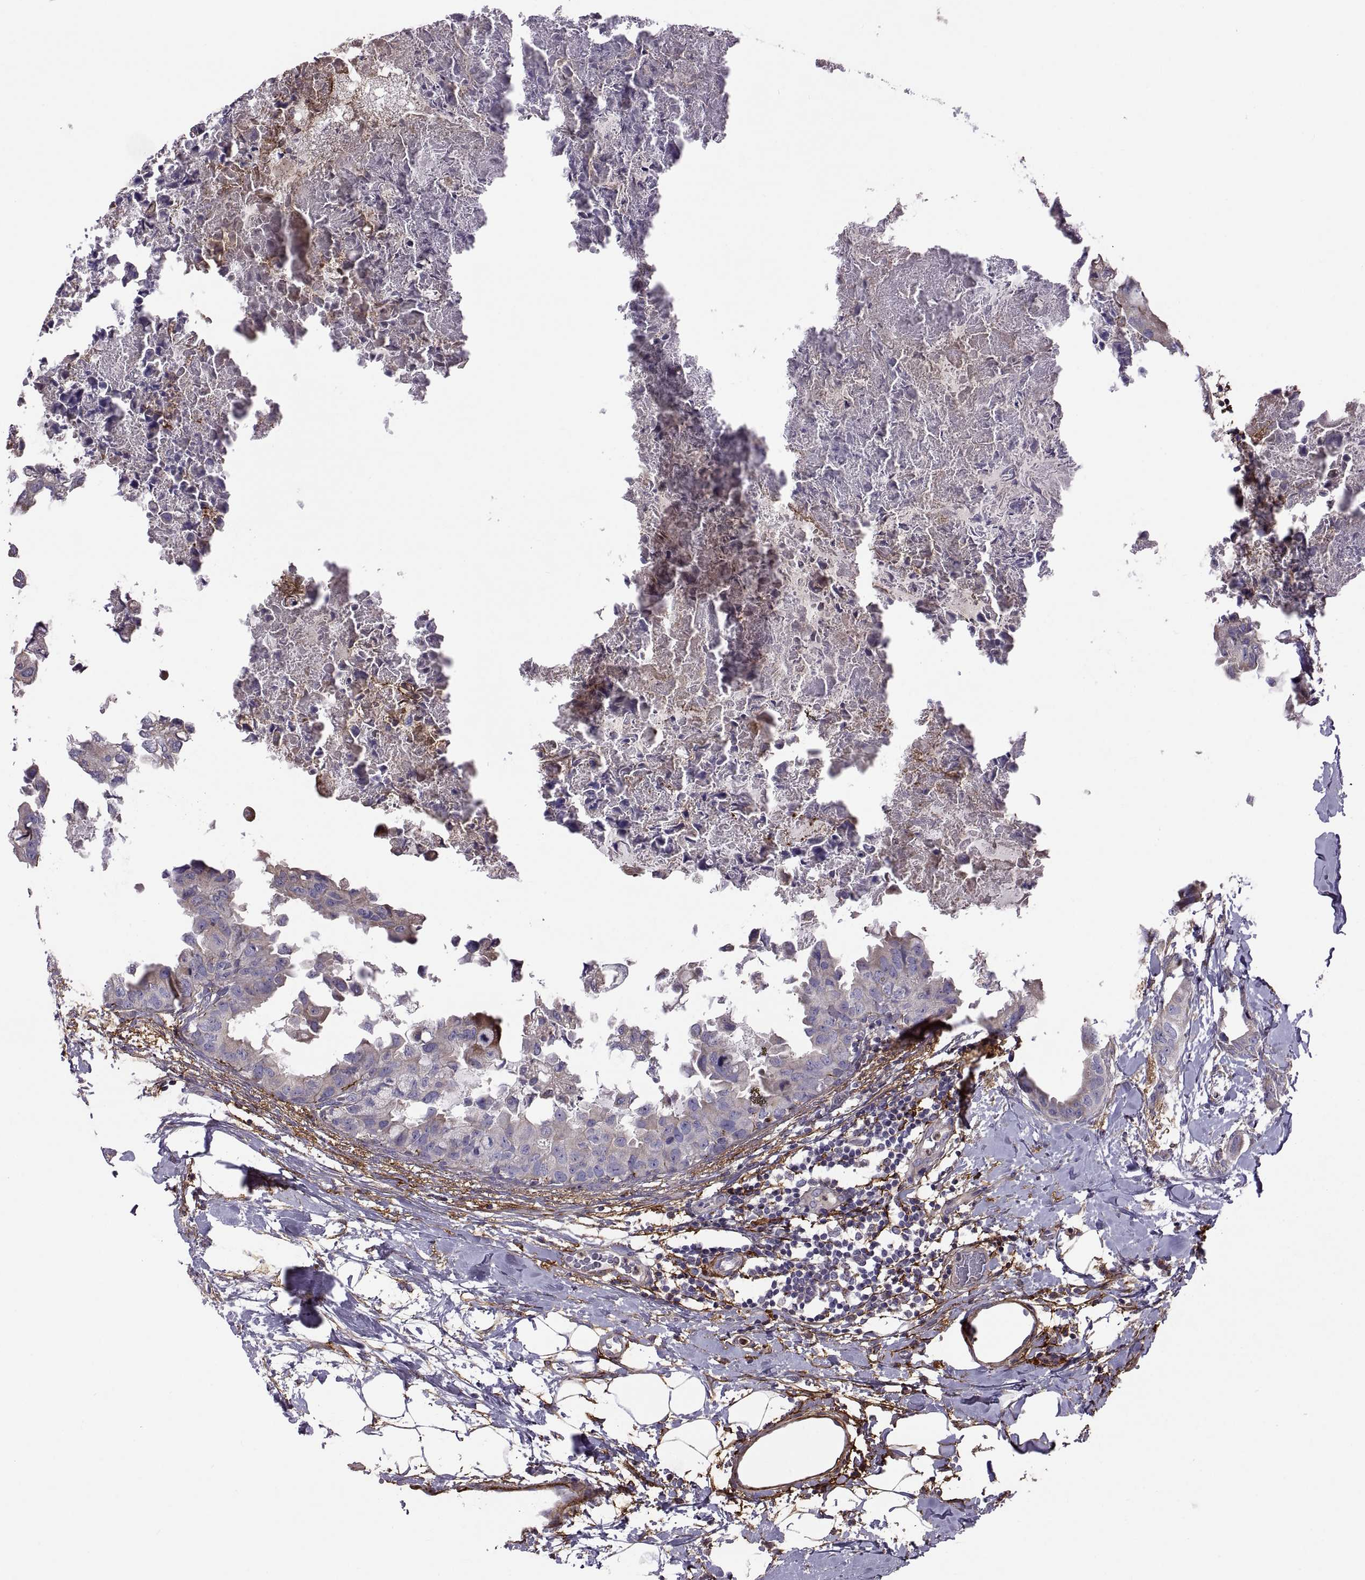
{"staining": {"intensity": "weak", "quantity": "<25%", "location": "cytoplasmic/membranous"}, "tissue": "breast cancer", "cell_type": "Tumor cells", "image_type": "cancer", "snomed": [{"axis": "morphology", "description": "Normal tissue, NOS"}, {"axis": "morphology", "description": "Duct carcinoma"}, {"axis": "topography", "description": "Breast"}], "caption": "The image reveals no significant positivity in tumor cells of invasive ductal carcinoma (breast).", "gene": "EMILIN2", "patient": {"sex": "female", "age": 40}}